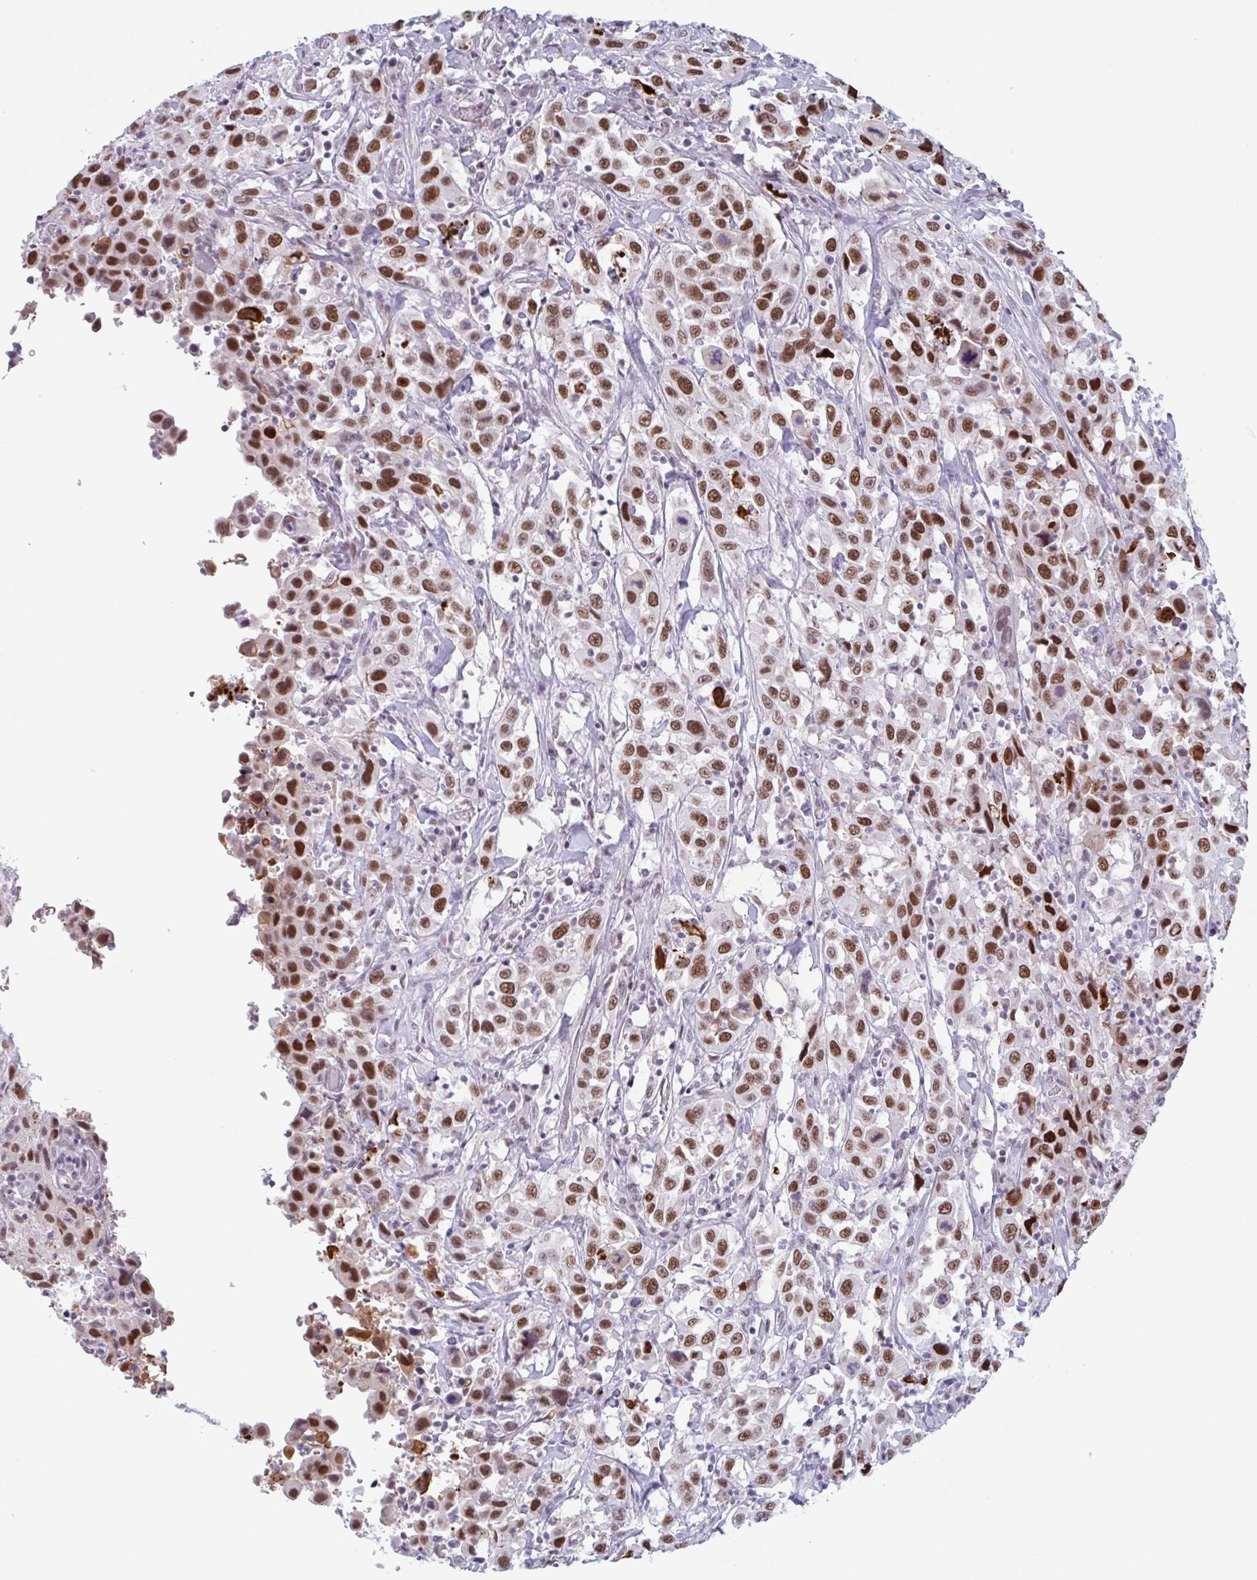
{"staining": {"intensity": "strong", "quantity": ">75%", "location": "nuclear"}, "tissue": "urothelial cancer", "cell_type": "Tumor cells", "image_type": "cancer", "snomed": [{"axis": "morphology", "description": "Urothelial carcinoma, High grade"}, {"axis": "topography", "description": "Urinary bladder"}], "caption": "Immunohistochemical staining of human urothelial cancer displays strong nuclear protein positivity in approximately >75% of tumor cells.", "gene": "PLG", "patient": {"sex": "male", "age": 61}}